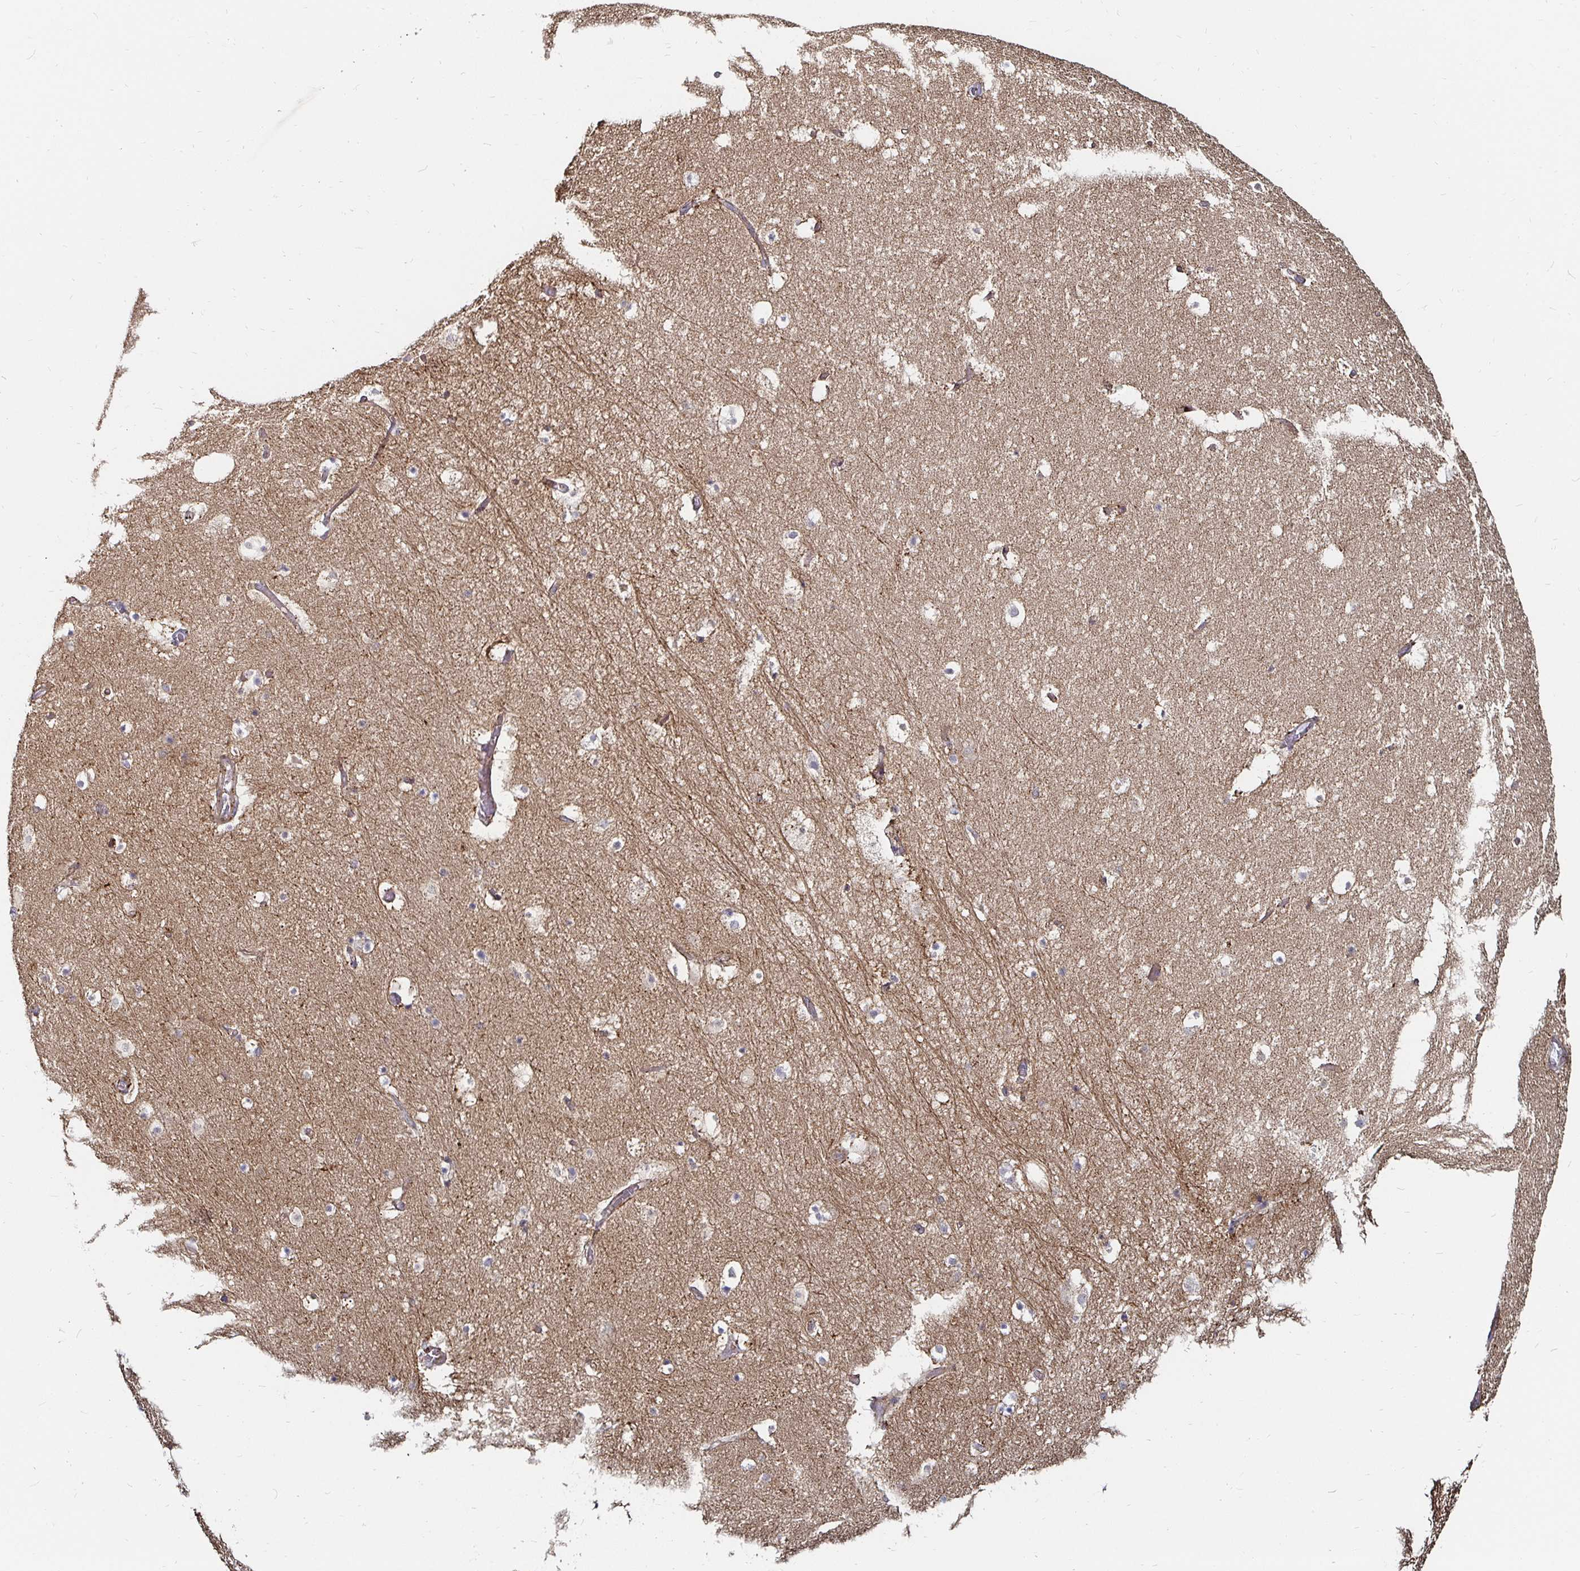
{"staining": {"intensity": "negative", "quantity": "none", "location": "none"}, "tissue": "hippocampus", "cell_type": "Glial cells", "image_type": "normal", "snomed": [{"axis": "morphology", "description": "Normal tissue, NOS"}, {"axis": "topography", "description": "Hippocampus"}], "caption": "There is no significant positivity in glial cells of hippocampus. (DAB immunohistochemistry (IHC) visualized using brightfield microscopy, high magnification).", "gene": "GJA4", "patient": {"sex": "female", "age": 52}}